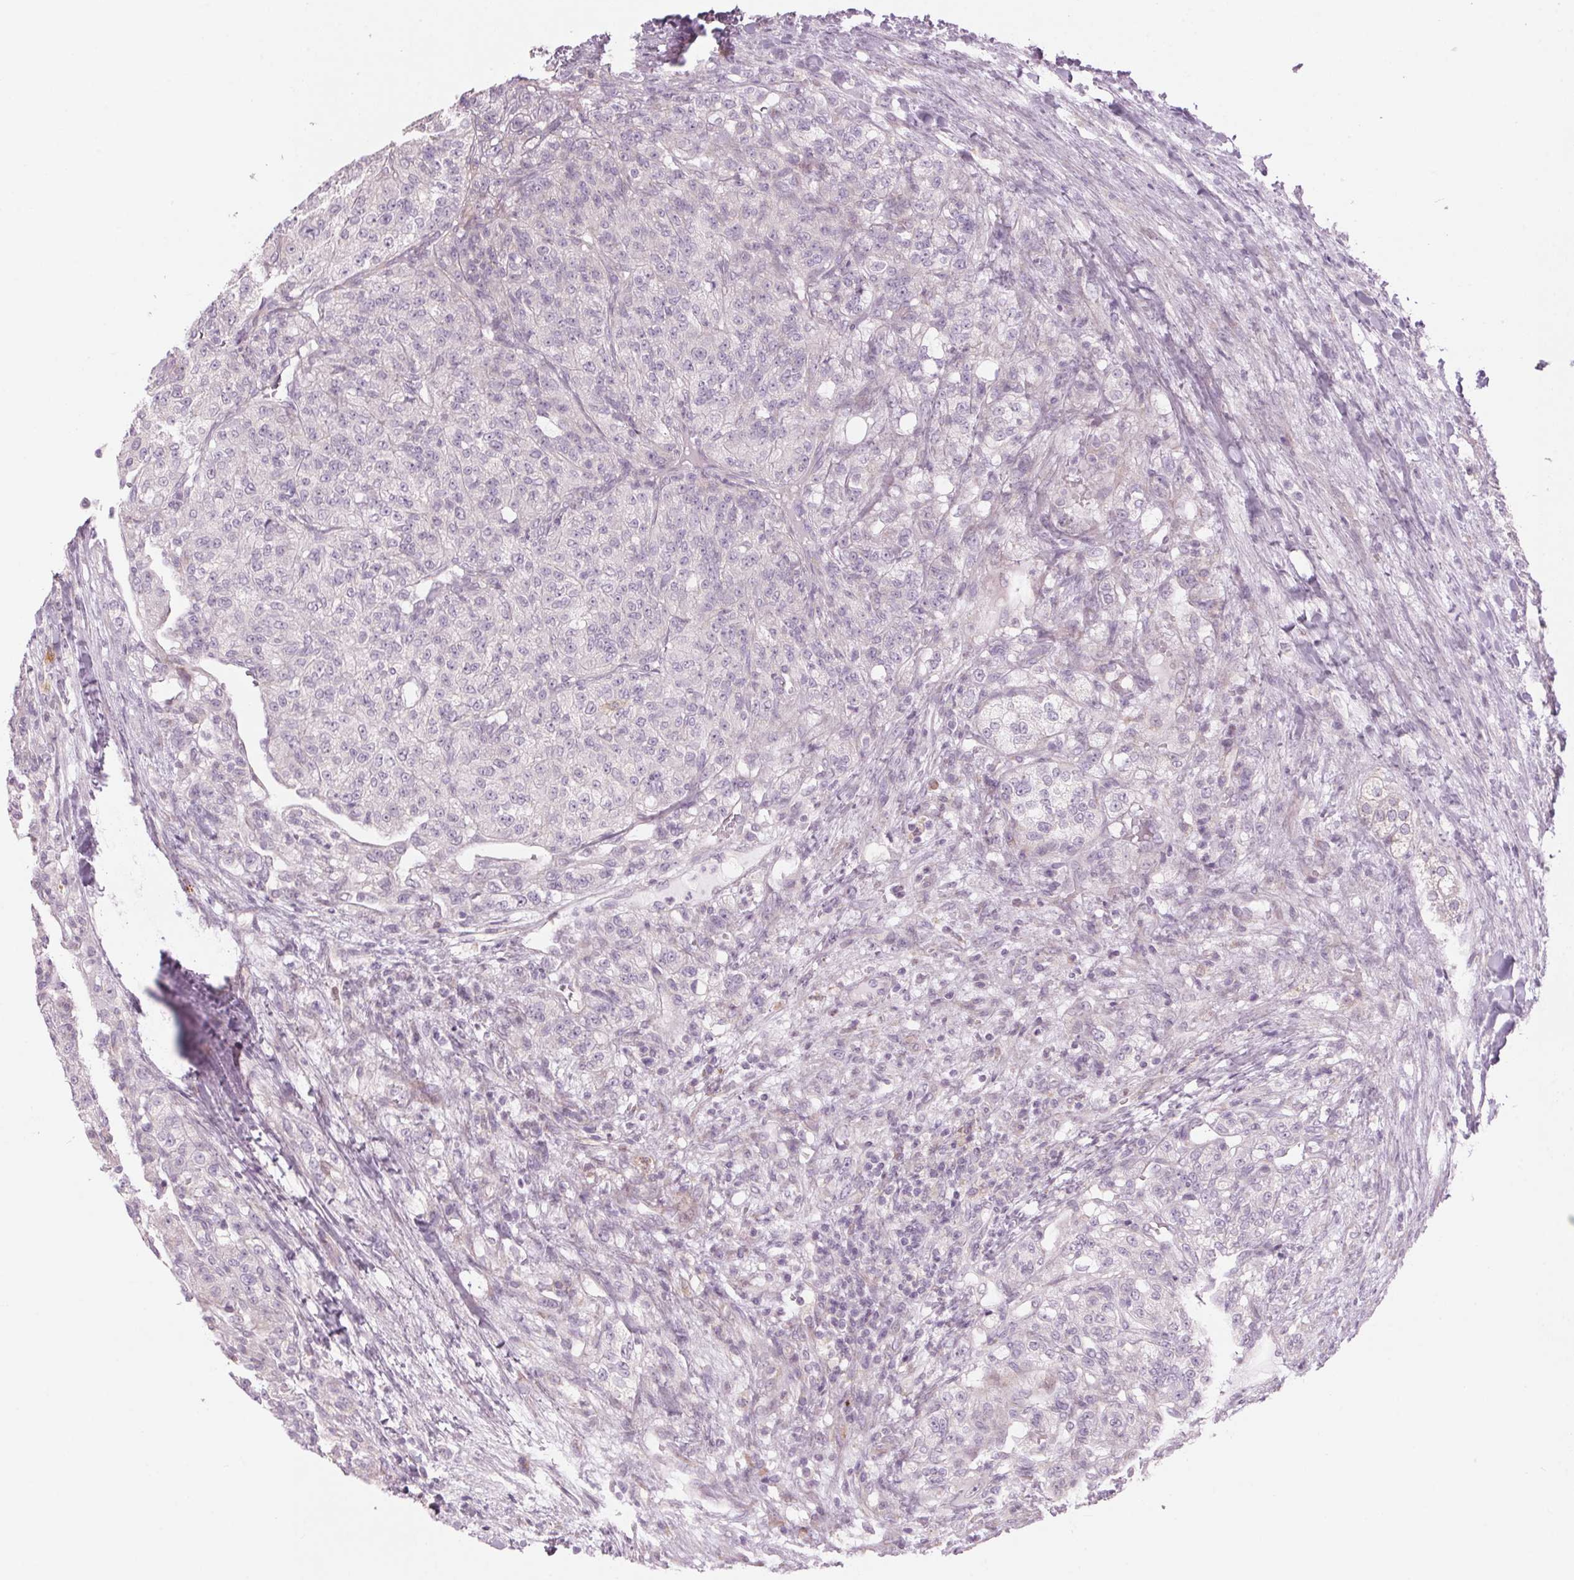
{"staining": {"intensity": "negative", "quantity": "none", "location": "none"}, "tissue": "renal cancer", "cell_type": "Tumor cells", "image_type": "cancer", "snomed": [{"axis": "morphology", "description": "Adenocarcinoma, NOS"}, {"axis": "topography", "description": "Kidney"}], "caption": "Renal cancer was stained to show a protein in brown. There is no significant expression in tumor cells. (Immunohistochemistry, brightfield microscopy, high magnification).", "gene": "GNMT", "patient": {"sex": "female", "age": 63}}